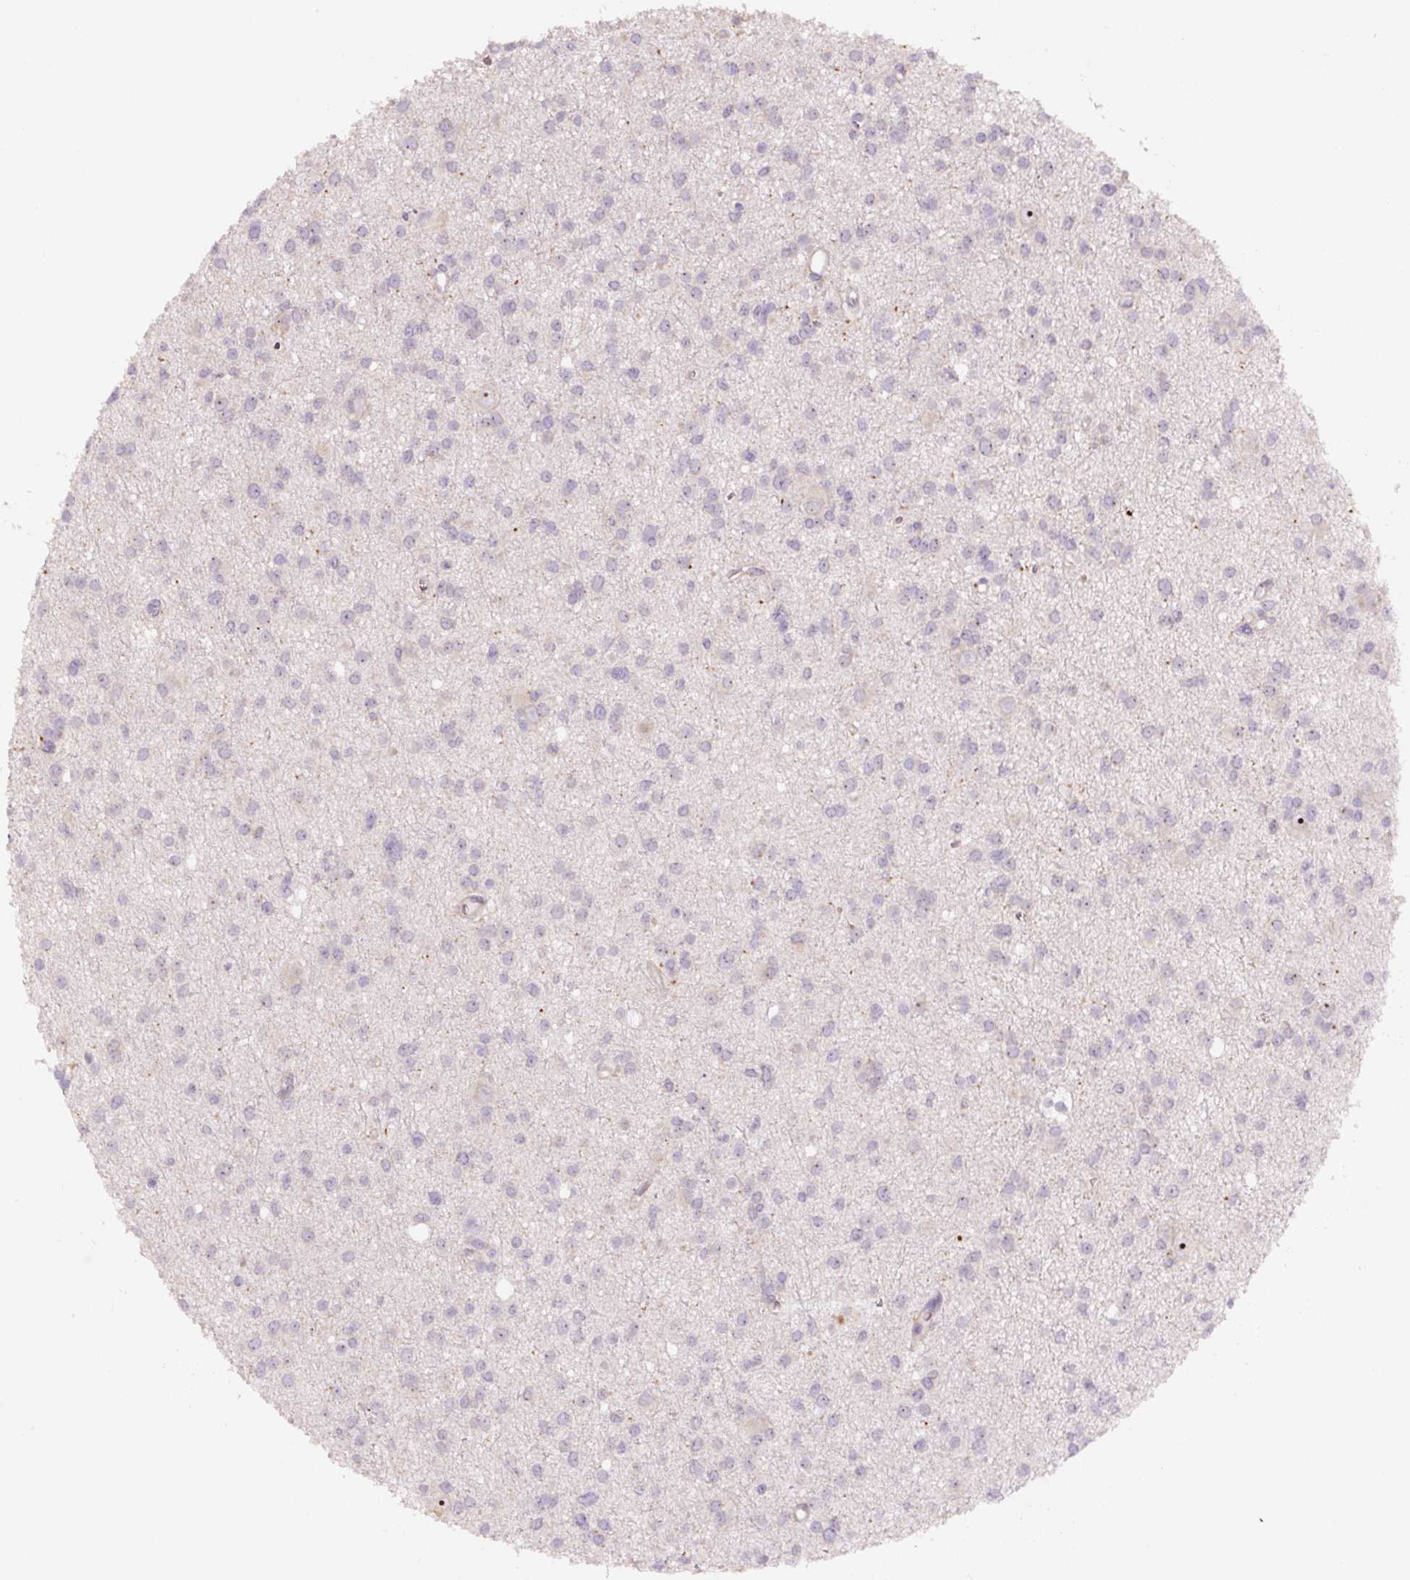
{"staining": {"intensity": "negative", "quantity": "none", "location": "none"}, "tissue": "glioma", "cell_type": "Tumor cells", "image_type": "cancer", "snomed": [{"axis": "morphology", "description": "Glioma, malignant, High grade"}, {"axis": "topography", "description": "Brain"}], "caption": "The photomicrograph reveals no staining of tumor cells in malignant glioma (high-grade).", "gene": "TMEM151B", "patient": {"sex": "male", "age": 23}}